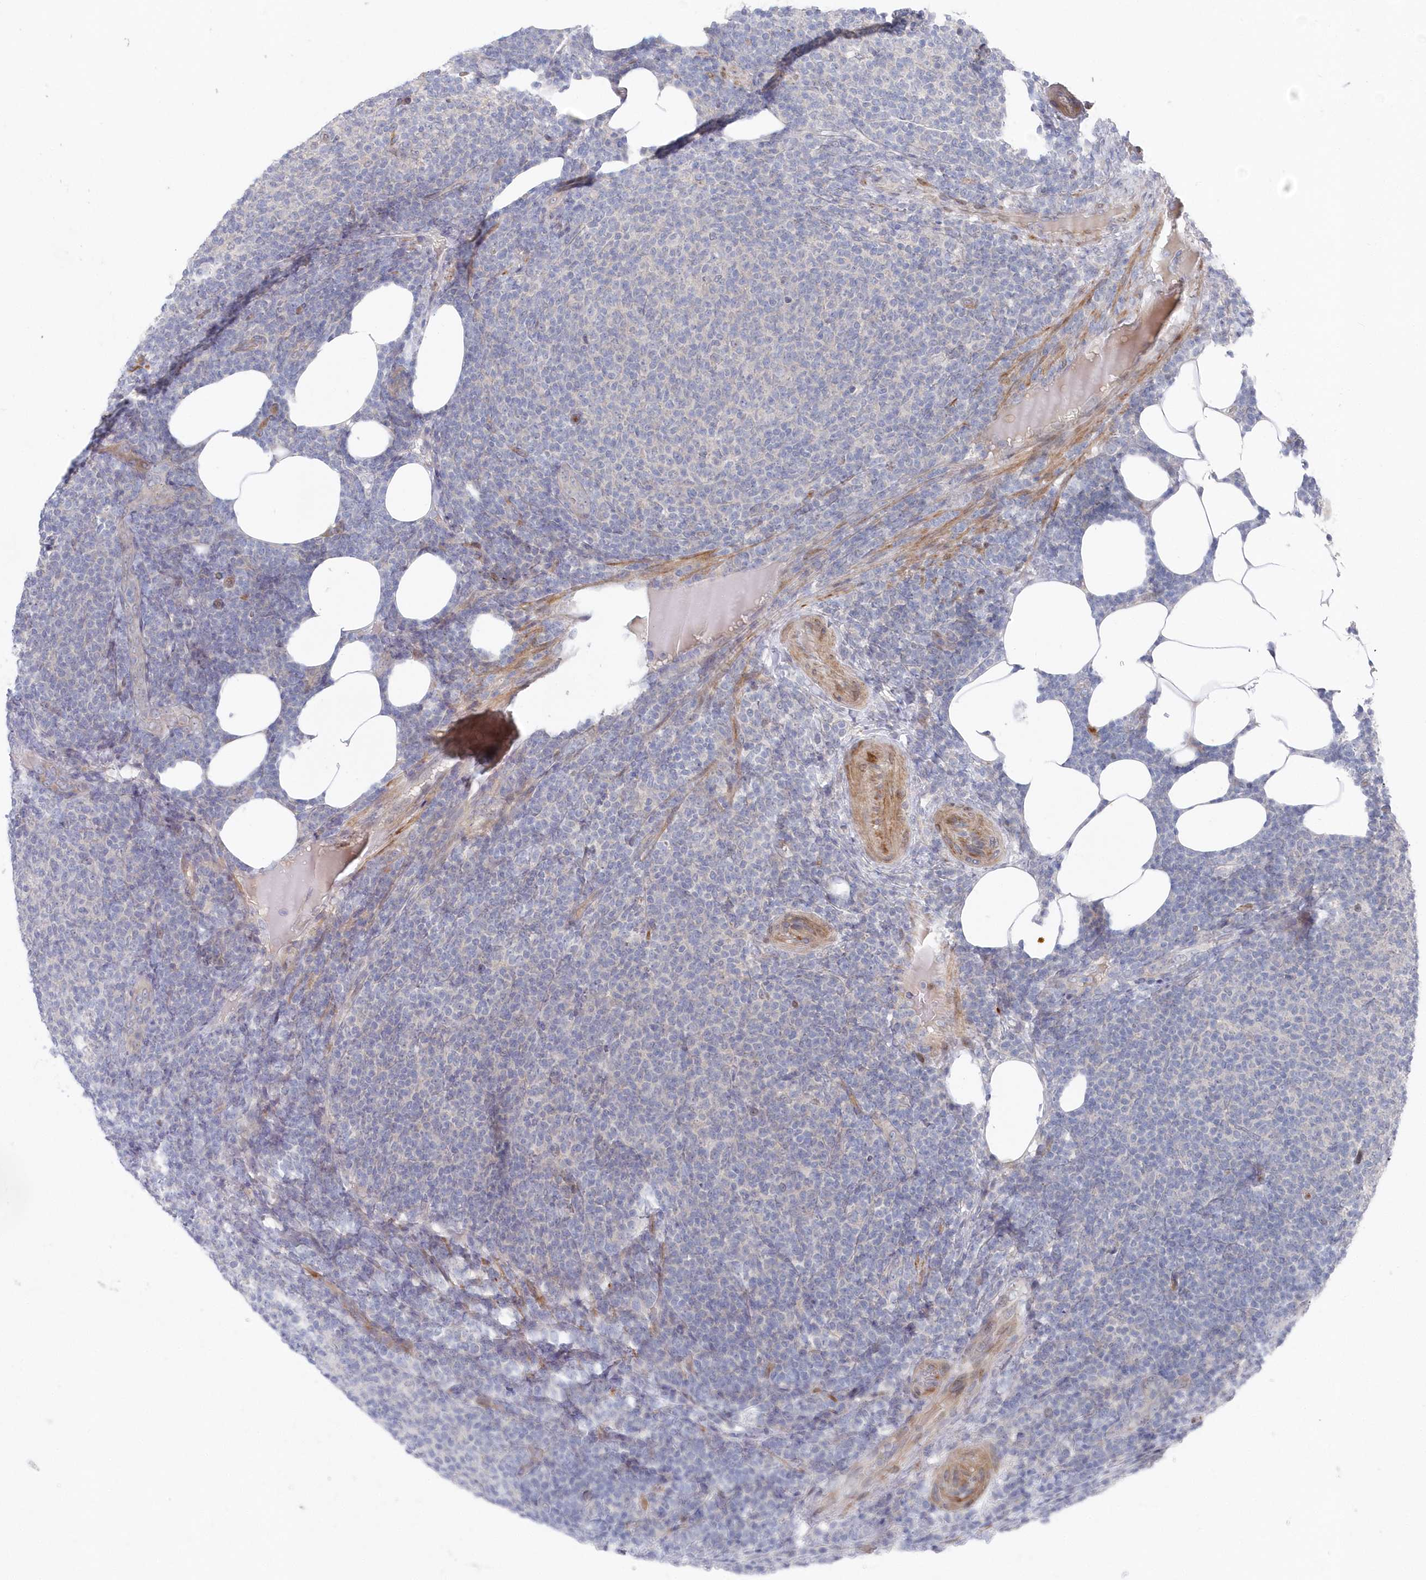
{"staining": {"intensity": "negative", "quantity": "none", "location": "none"}, "tissue": "lymphoma", "cell_type": "Tumor cells", "image_type": "cancer", "snomed": [{"axis": "morphology", "description": "Malignant lymphoma, non-Hodgkin's type, Low grade"}, {"axis": "topography", "description": "Lymph node"}], "caption": "A high-resolution image shows immunohistochemistry staining of lymphoma, which displays no significant positivity in tumor cells.", "gene": "KIAA1586", "patient": {"sex": "male", "age": 66}}